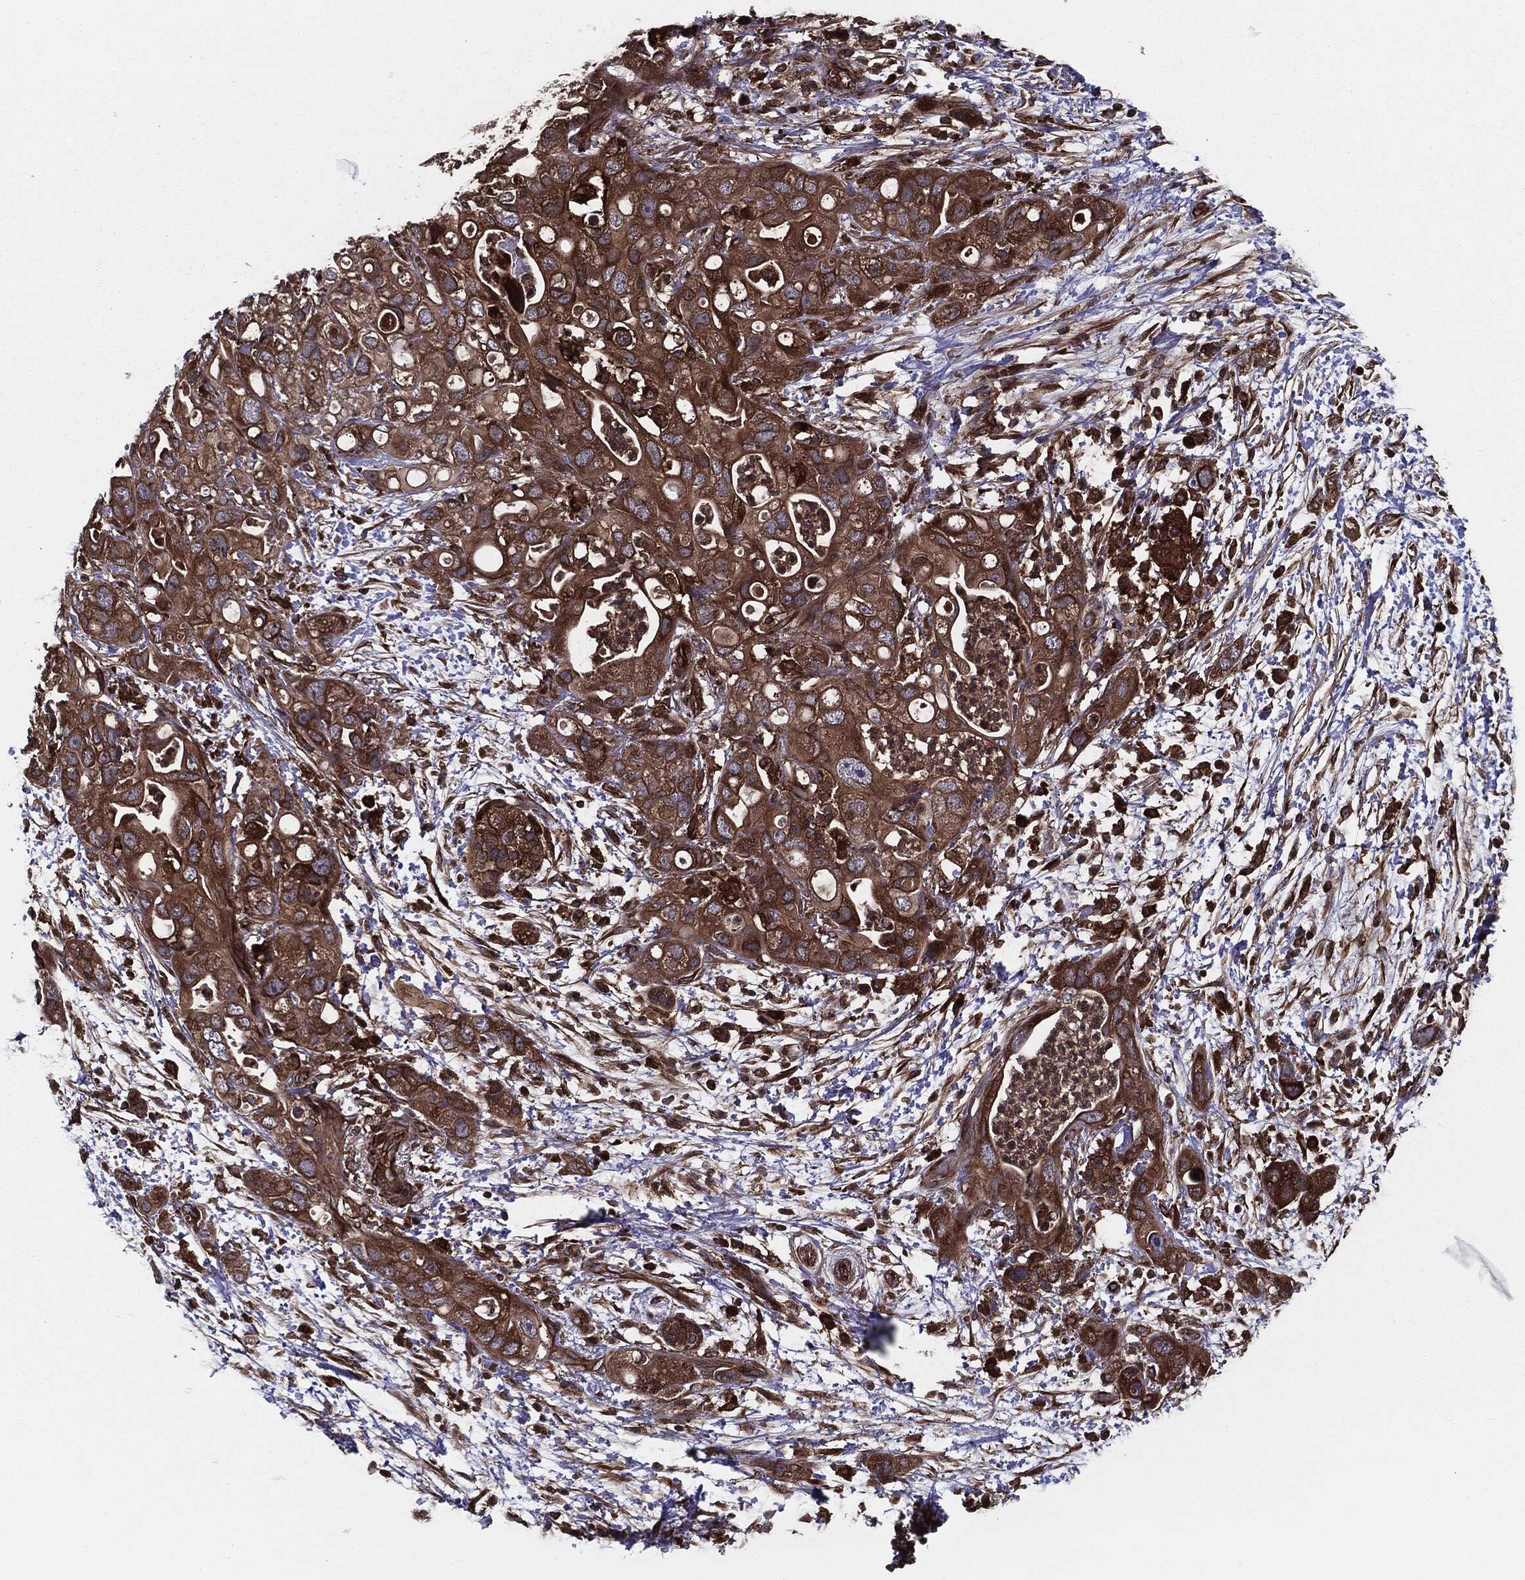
{"staining": {"intensity": "strong", "quantity": ">75%", "location": "cytoplasmic/membranous"}, "tissue": "pancreatic cancer", "cell_type": "Tumor cells", "image_type": "cancer", "snomed": [{"axis": "morphology", "description": "Adenocarcinoma, NOS"}, {"axis": "topography", "description": "Pancreas"}], "caption": "IHC histopathology image of pancreatic adenocarcinoma stained for a protein (brown), which reveals high levels of strong cytoplasmic/membranous expression in about >75% of tumor cells.", "gene": "RAP1GDS1", "patient": {"sex": "female", "age": 72}}